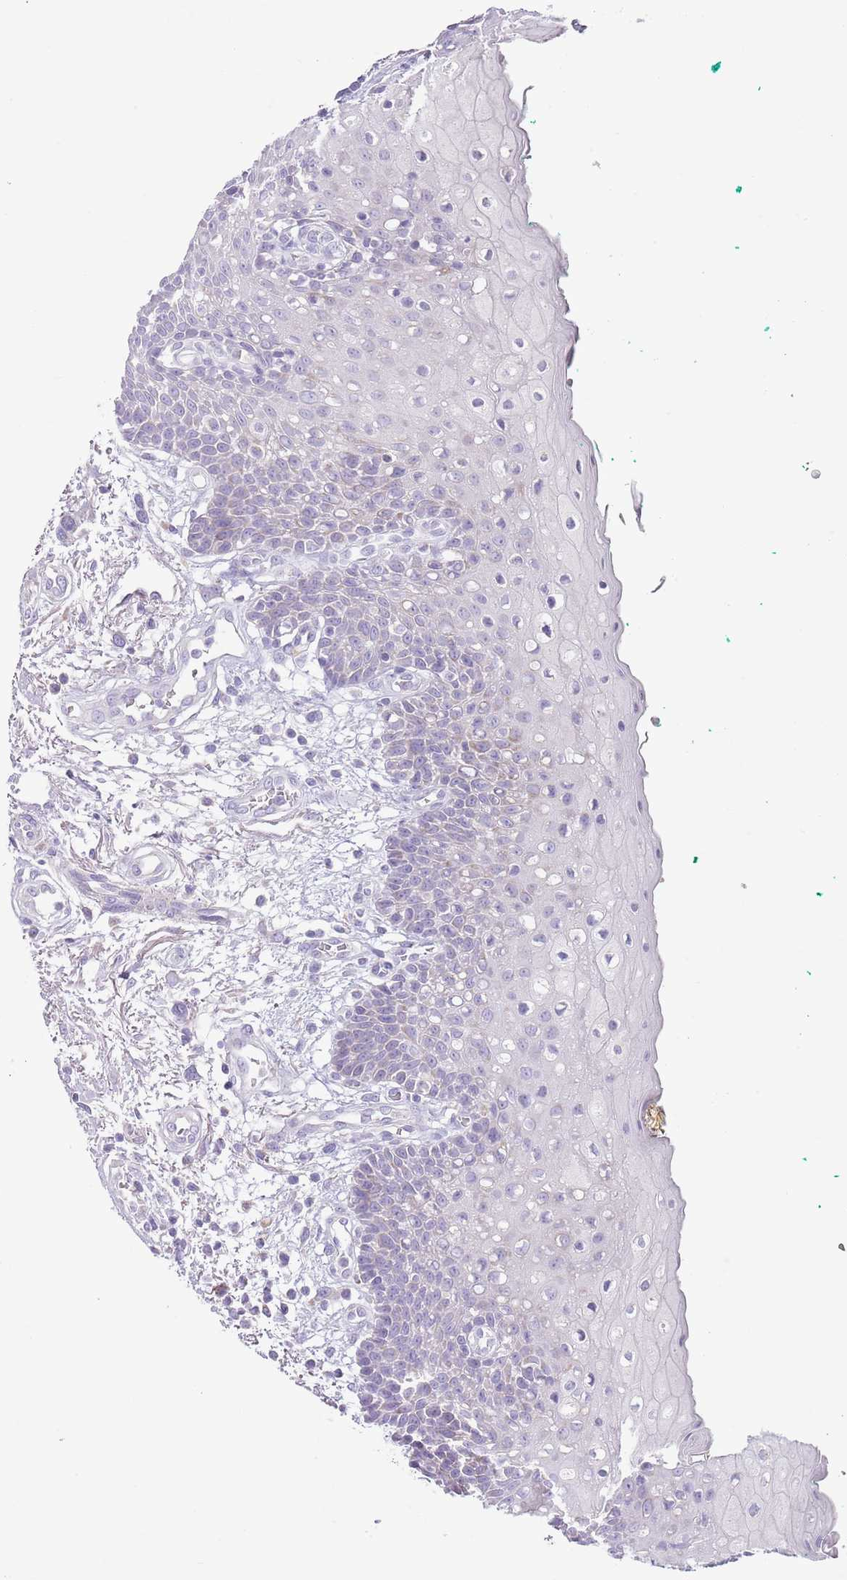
{"staining": {"intensity": "negative", "quantity": "none", "location": "none"}, "tissue": "oral mucosa", "cell_type": "Squamous epithelial cells", "image_type": "normal", "snomed": [{"axis": "morphology", "description": "Normal tissue, NOS"}, {"axis": "morphology", "description": "Squamous cell carcinoma, NOS"}, {"axis": "topography", "description": "Oral tissue"}, {"axis": "topography", "description": "Tounge, NOS"}, {"axis": "topography", "description": "Head-Neck"}], "caption": "Immunohistochemistry histopathology image of unremarkable oral mucosa stained for a protein (brown), which reveals no expression in squamous epithelial cells.", "gene": "ATP6V1B1", "patient": {"sex": "male", "age": 79}}